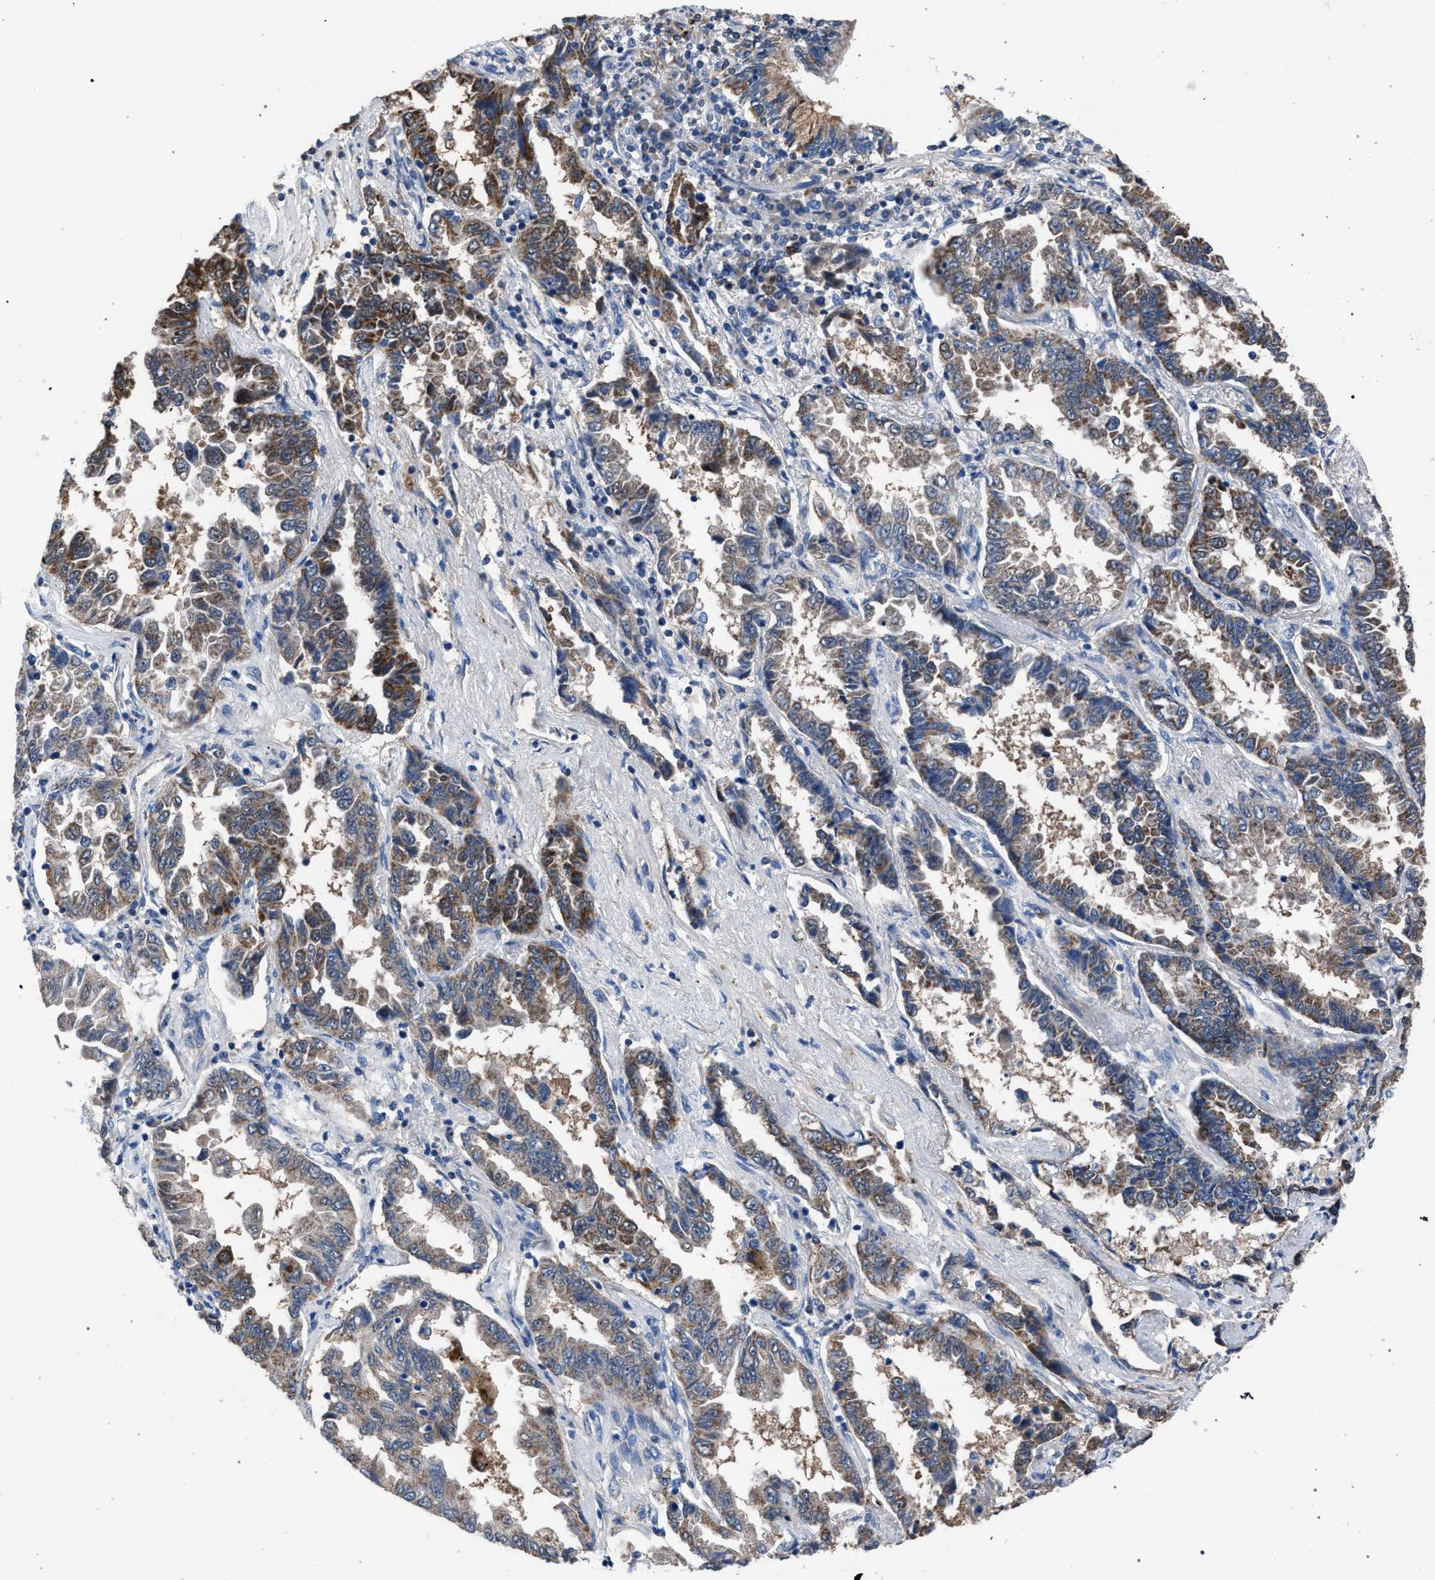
{"staining": {"intensity": "moderate", "quantity": ">75%", "location": "cytoplasmic/membranous"}, "tissue": "lung cancer", "cell_type": "Tumor cells", "image_type": "cancer", "snomed": [{"axis": "morphology", "description": "Adenocarcinoma, NOS"}, {"axis": "topography", "description": "Lung"}], "caption": "Protein staining displays moderate cytoplasmic/membranous expression in about >75% of tumor cells in adenocarcinoma (lung). The protein is shown in brown color, while the nuclei are stained blue.", "gene": "CRYZ", "patient": {"sex": "female", "age": 51}}